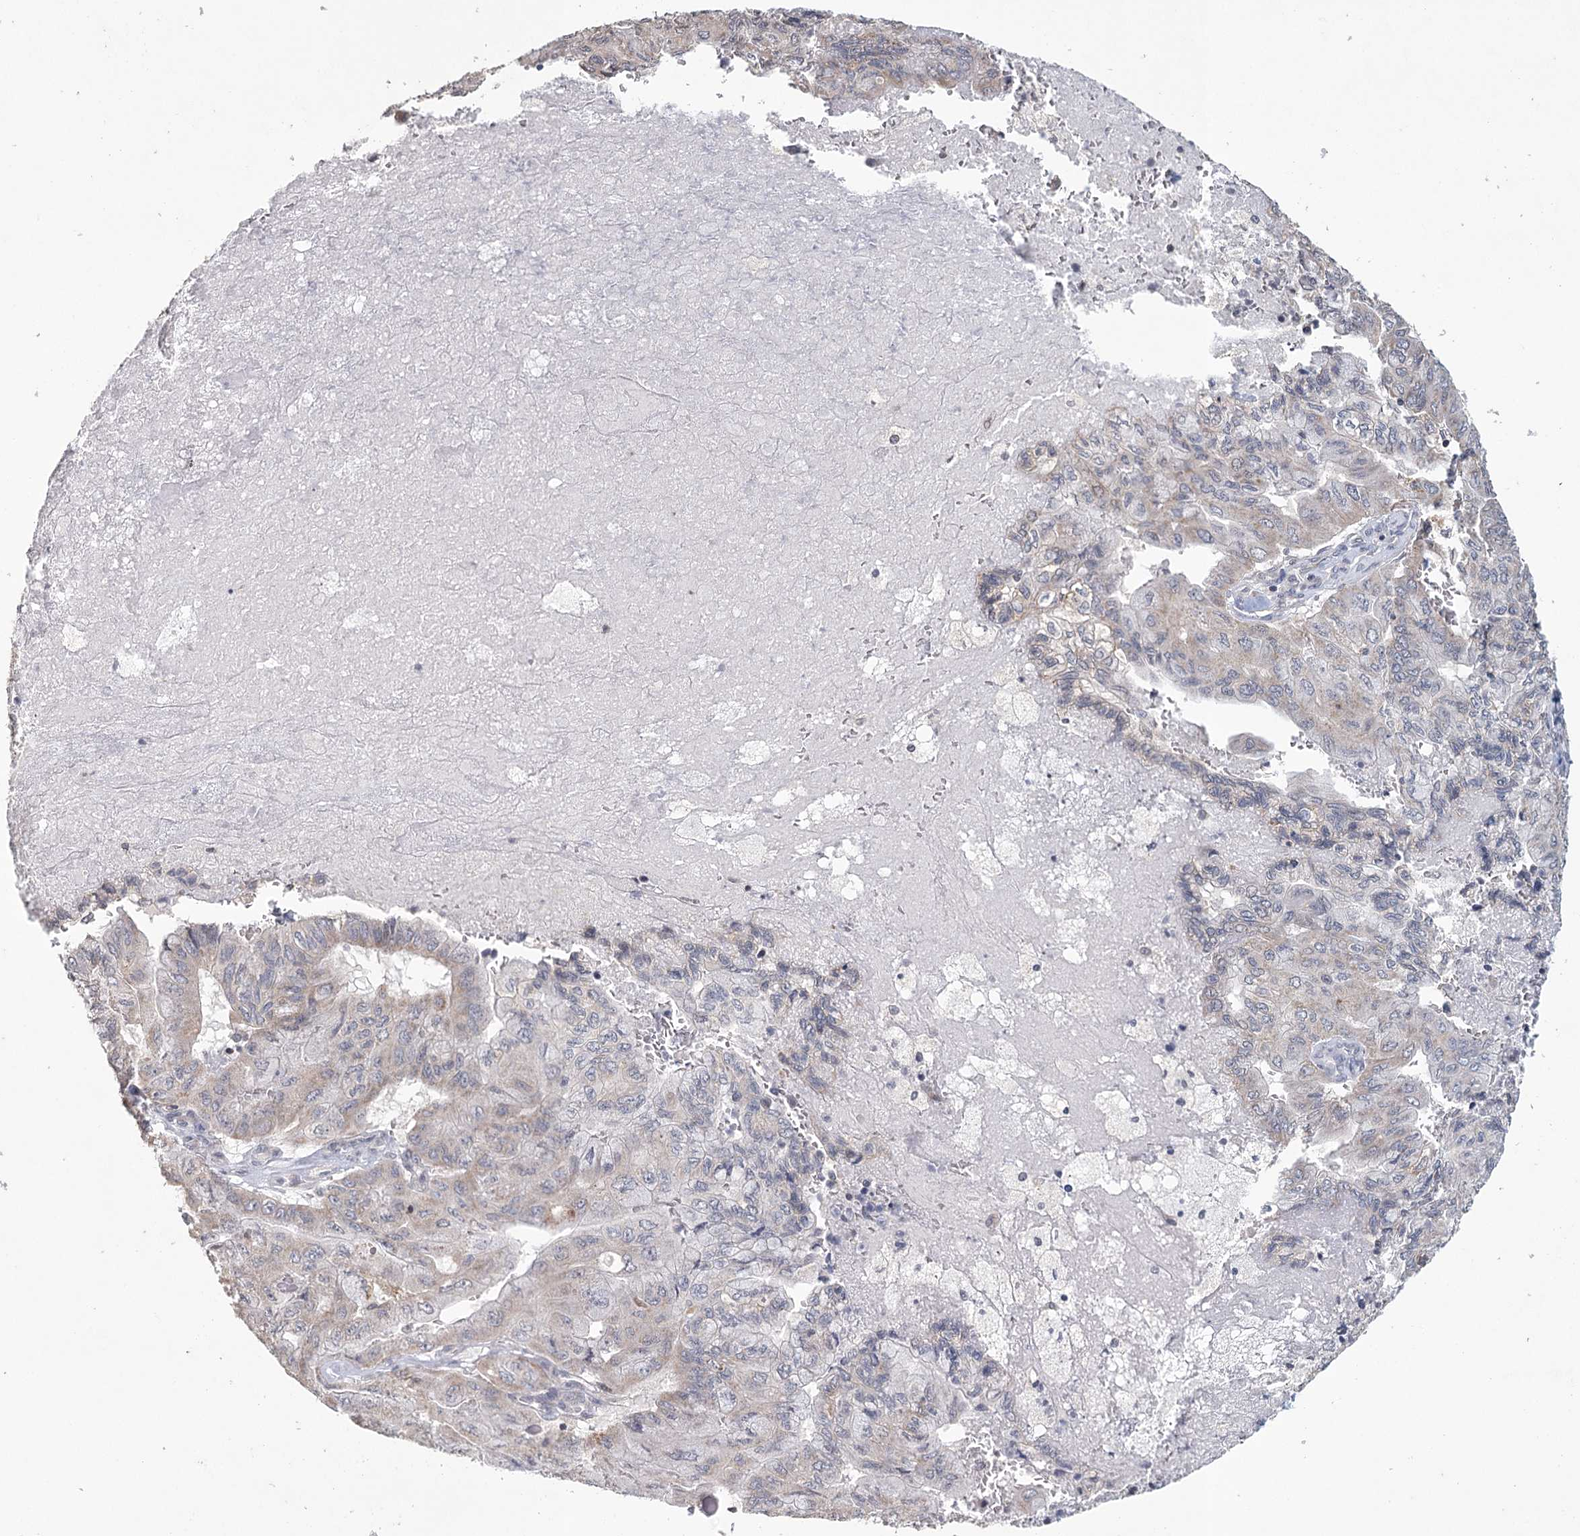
{"staining": {"intensity": "weak", "quantity": "<25%", "location": "cytoplasmic/membranous"}, "tissue": "pancreatic cancer", "cell_type": "Tumor cells", "image_type": "cancer", "snomed": [{"axis": "morphology", "description": "Adenocarcinoma, NOS"}, {"axis": "topography", "description": "Pancreas"}], "caption": "The histopathology image shows no staining of tumor cells in adenocarcinoma (pancreatic).", "gene": "ICOS", "patient": {"sex": "male", "age": 51}}